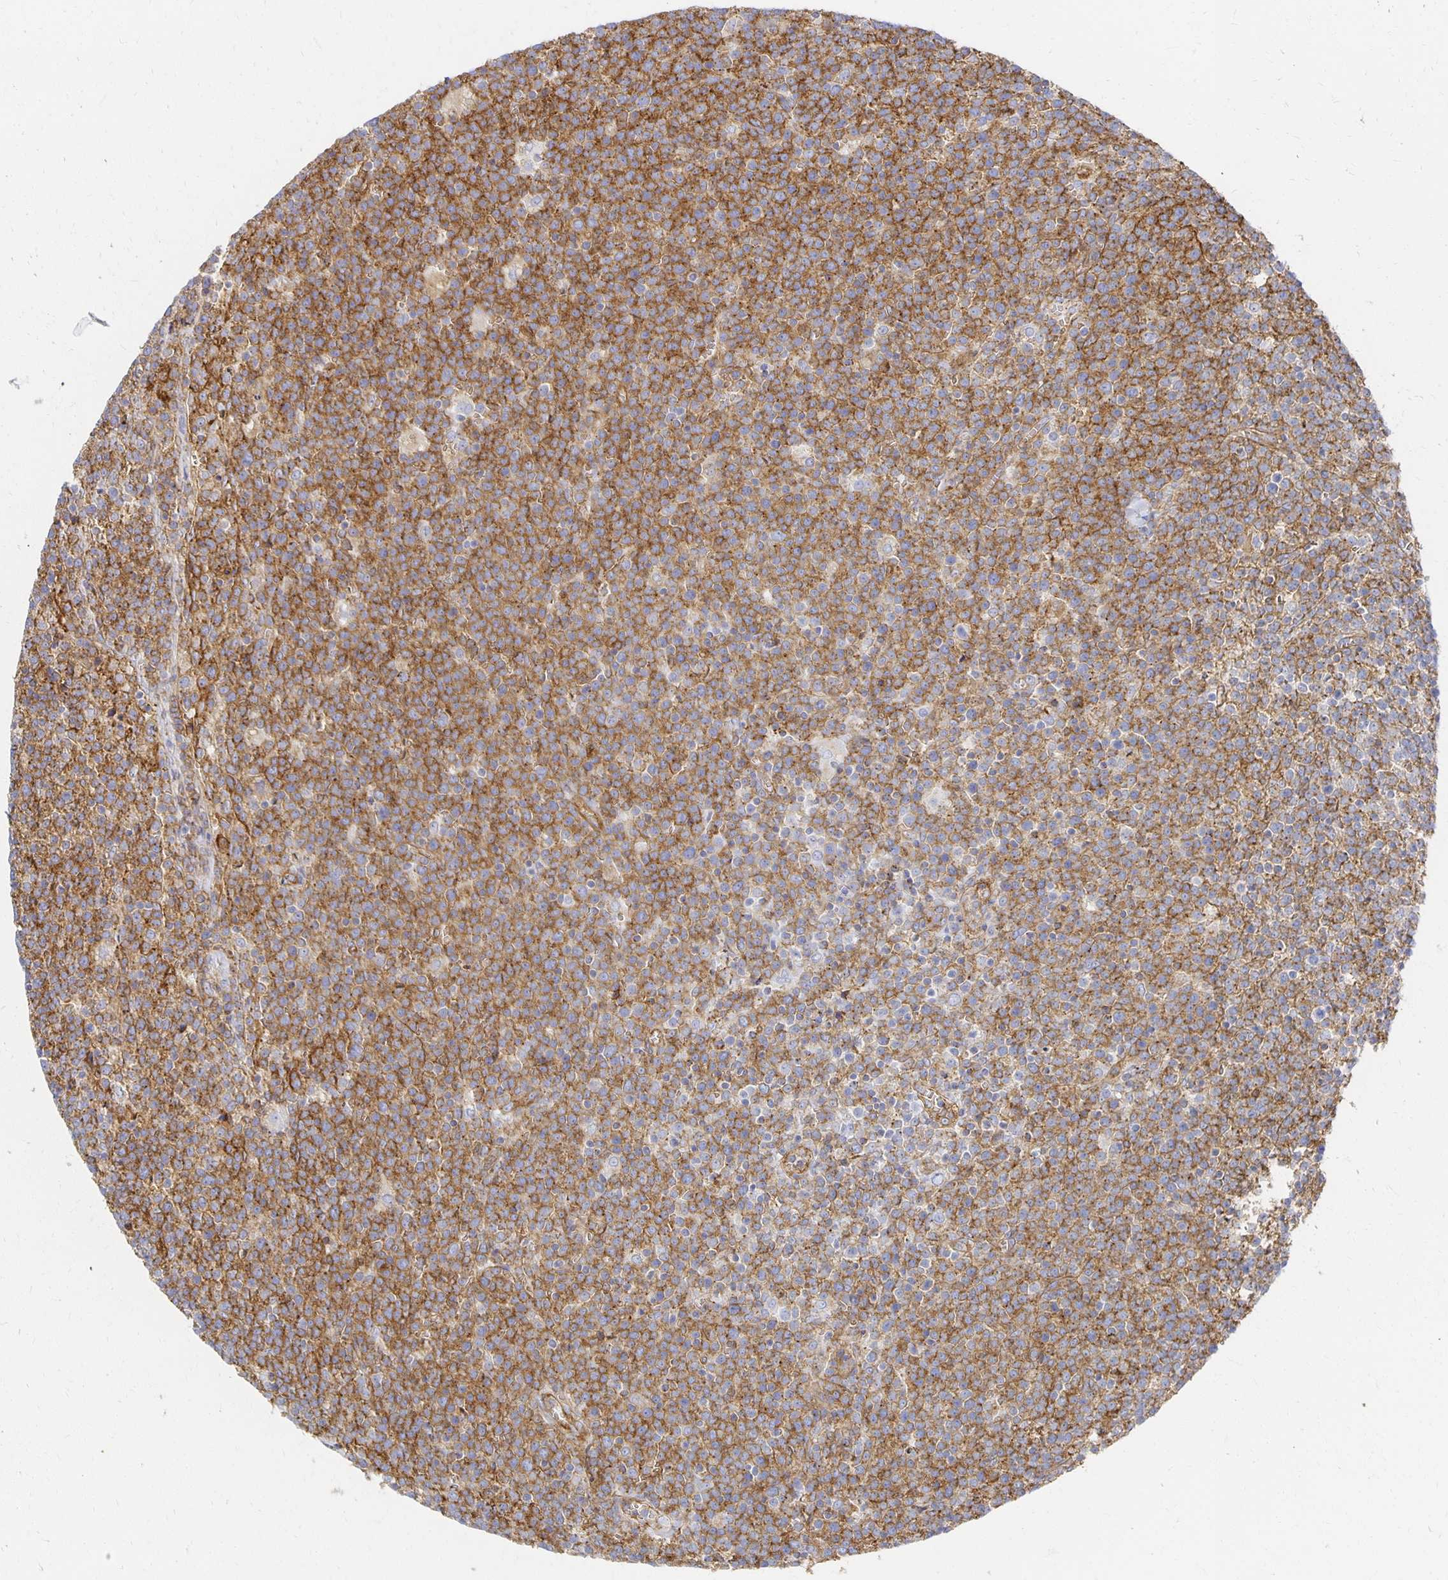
{"staining": {"intensity": "moderate", "quantity": ">75%", "location": "cytoplasmic/membranous"}, "tissue": "lymphoma", "cell_type": "Tumor cells", "image_type": "cancer", "snomed": [{"axis": "morphology", "description": "Malignant lymphoma, non-Hodgkin's type, High grade"}, {"axis": "topography", "description": "Lymph node"}], "caption": "Protein expression analysis of human lymphoma reveals moderate cytoplasmic/membranous expression in about >75% of tumor cells. (IHC, brightfield microscopy, high magnification).", "gene": "TAAR1", "patient": {"sex": "male", "age": 61}}